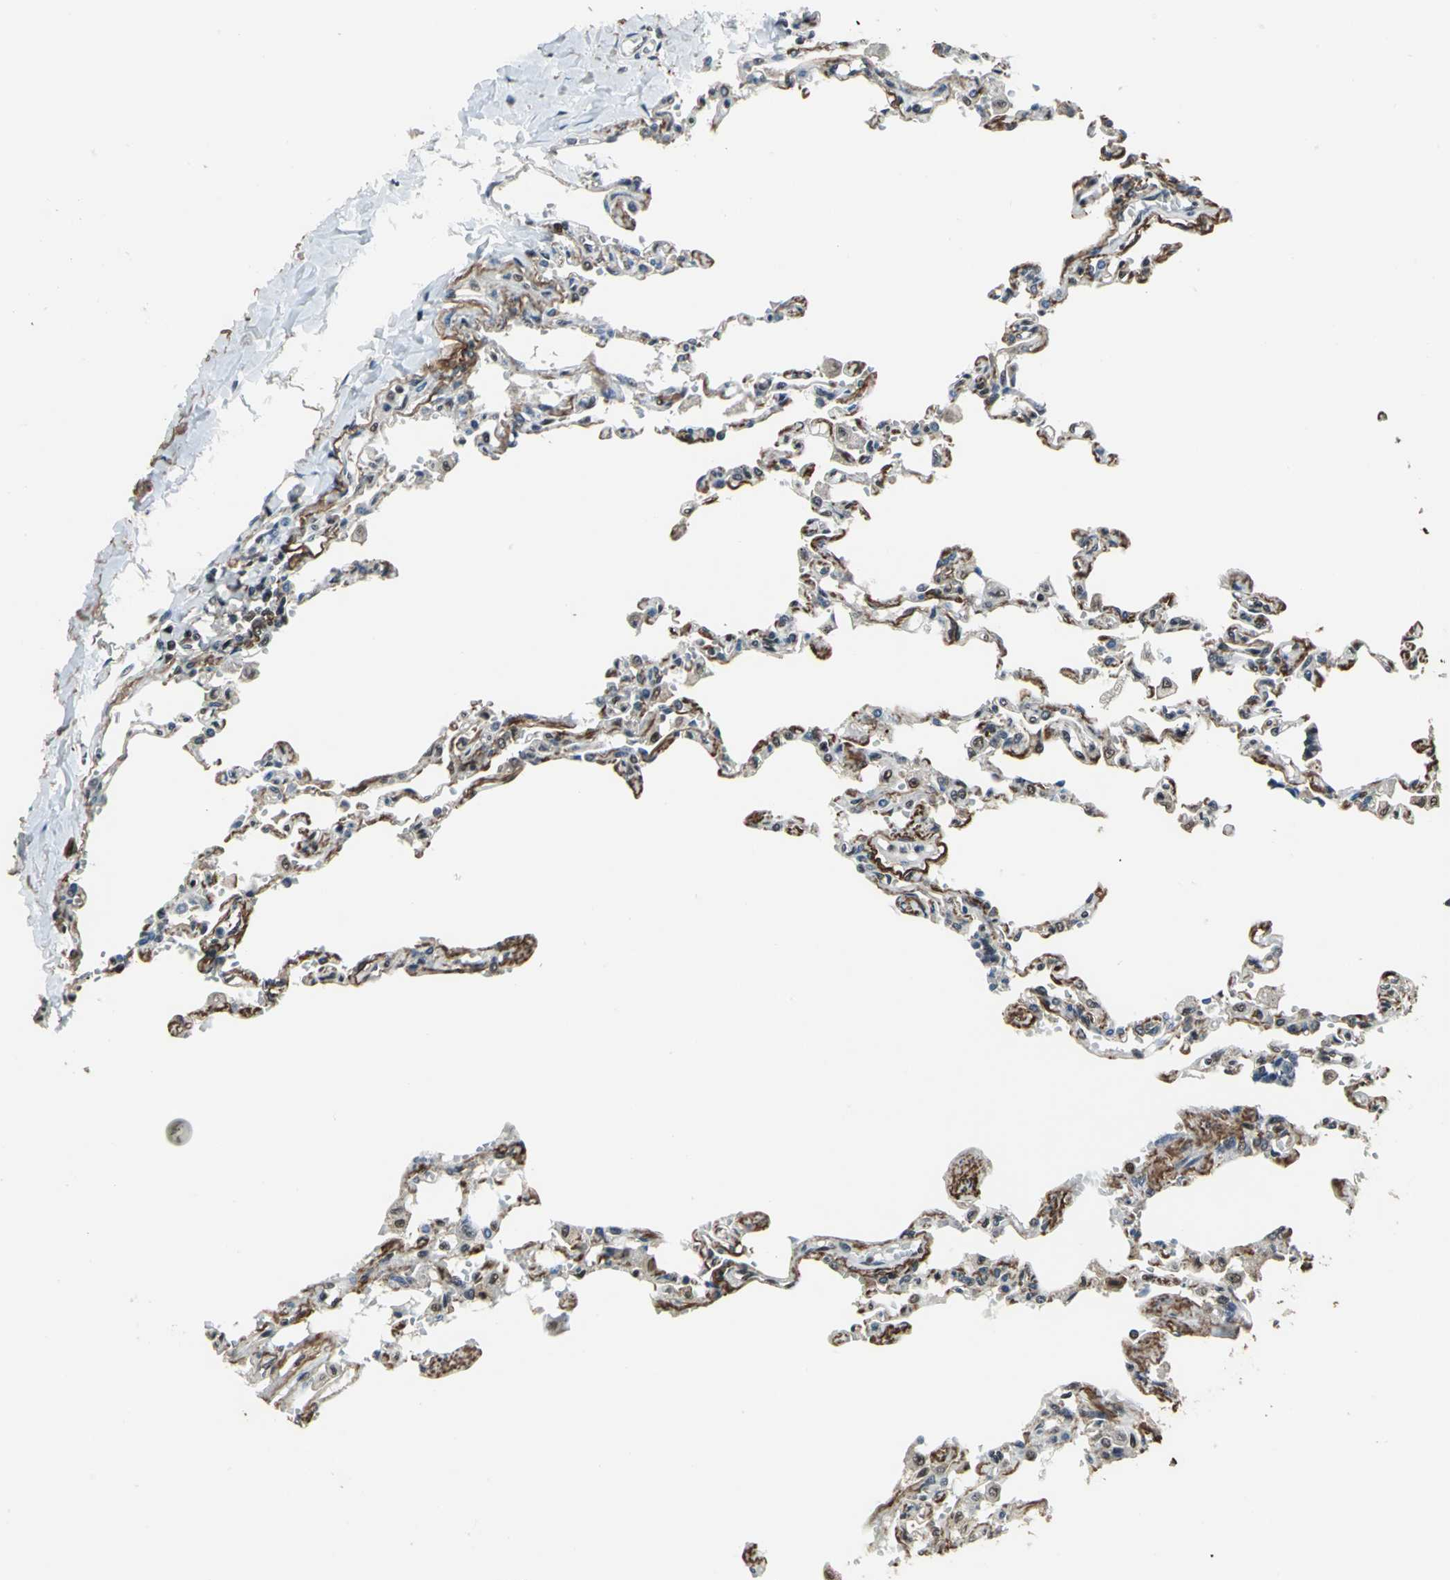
{"staining": {"intensity": "moderate", "quantity": ">75%", "location": "cytoplasmic/membranous,nuclear"}, "tissue": "lung", "cell_type": "Alveolar cells", "image_type": "normal", "snomed": [{"axis": "morphology", "description": "Normal tissue, NOS"}, {"axis": "topography", "description": "Lung"}], "caption": "Immunohistochemical staining of normal human lung displays moderate cytoplasmic/membranous,nuclear protein expression in about >75% of alveolar cells.", "gene": "MIS18BP1", "patient": {"sex": "male", "age": 21}}